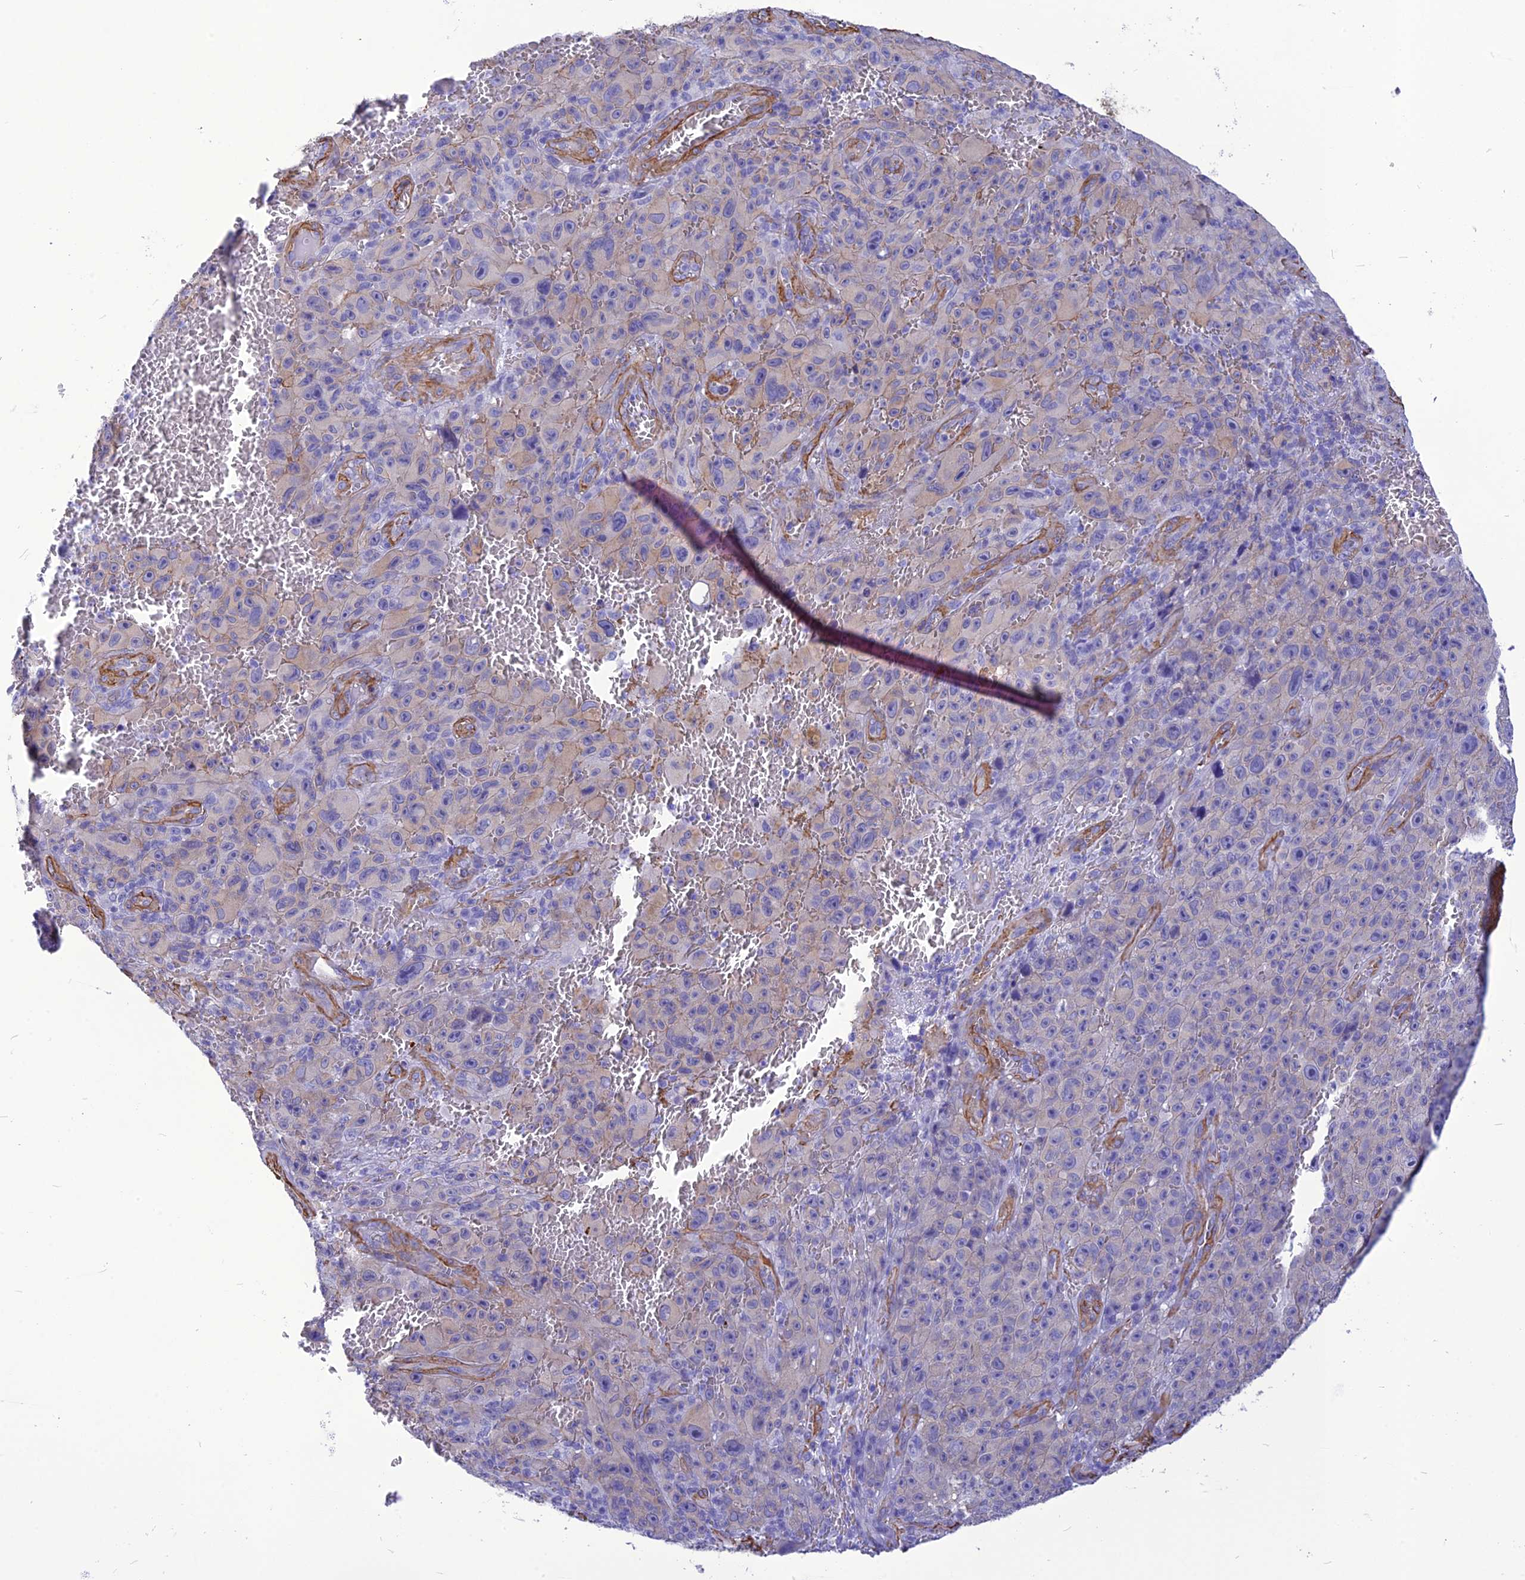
{"staining": {"intensity": "negative", "quantity": "none", "location": "none"}, "tissue": "melanoma", "cell_type": "Tumor cells", "image_type": "cancer", "snomed": [{"axis": "morphology", "description": "Malignant melanoma, NOS"}, {"axis": "topography", "description": "Skin"}], "caption": "There is no significant staining in tumor cells of melanoma.", "gene": "NKD1", "patient": {"sex": "female", "age": 82}}